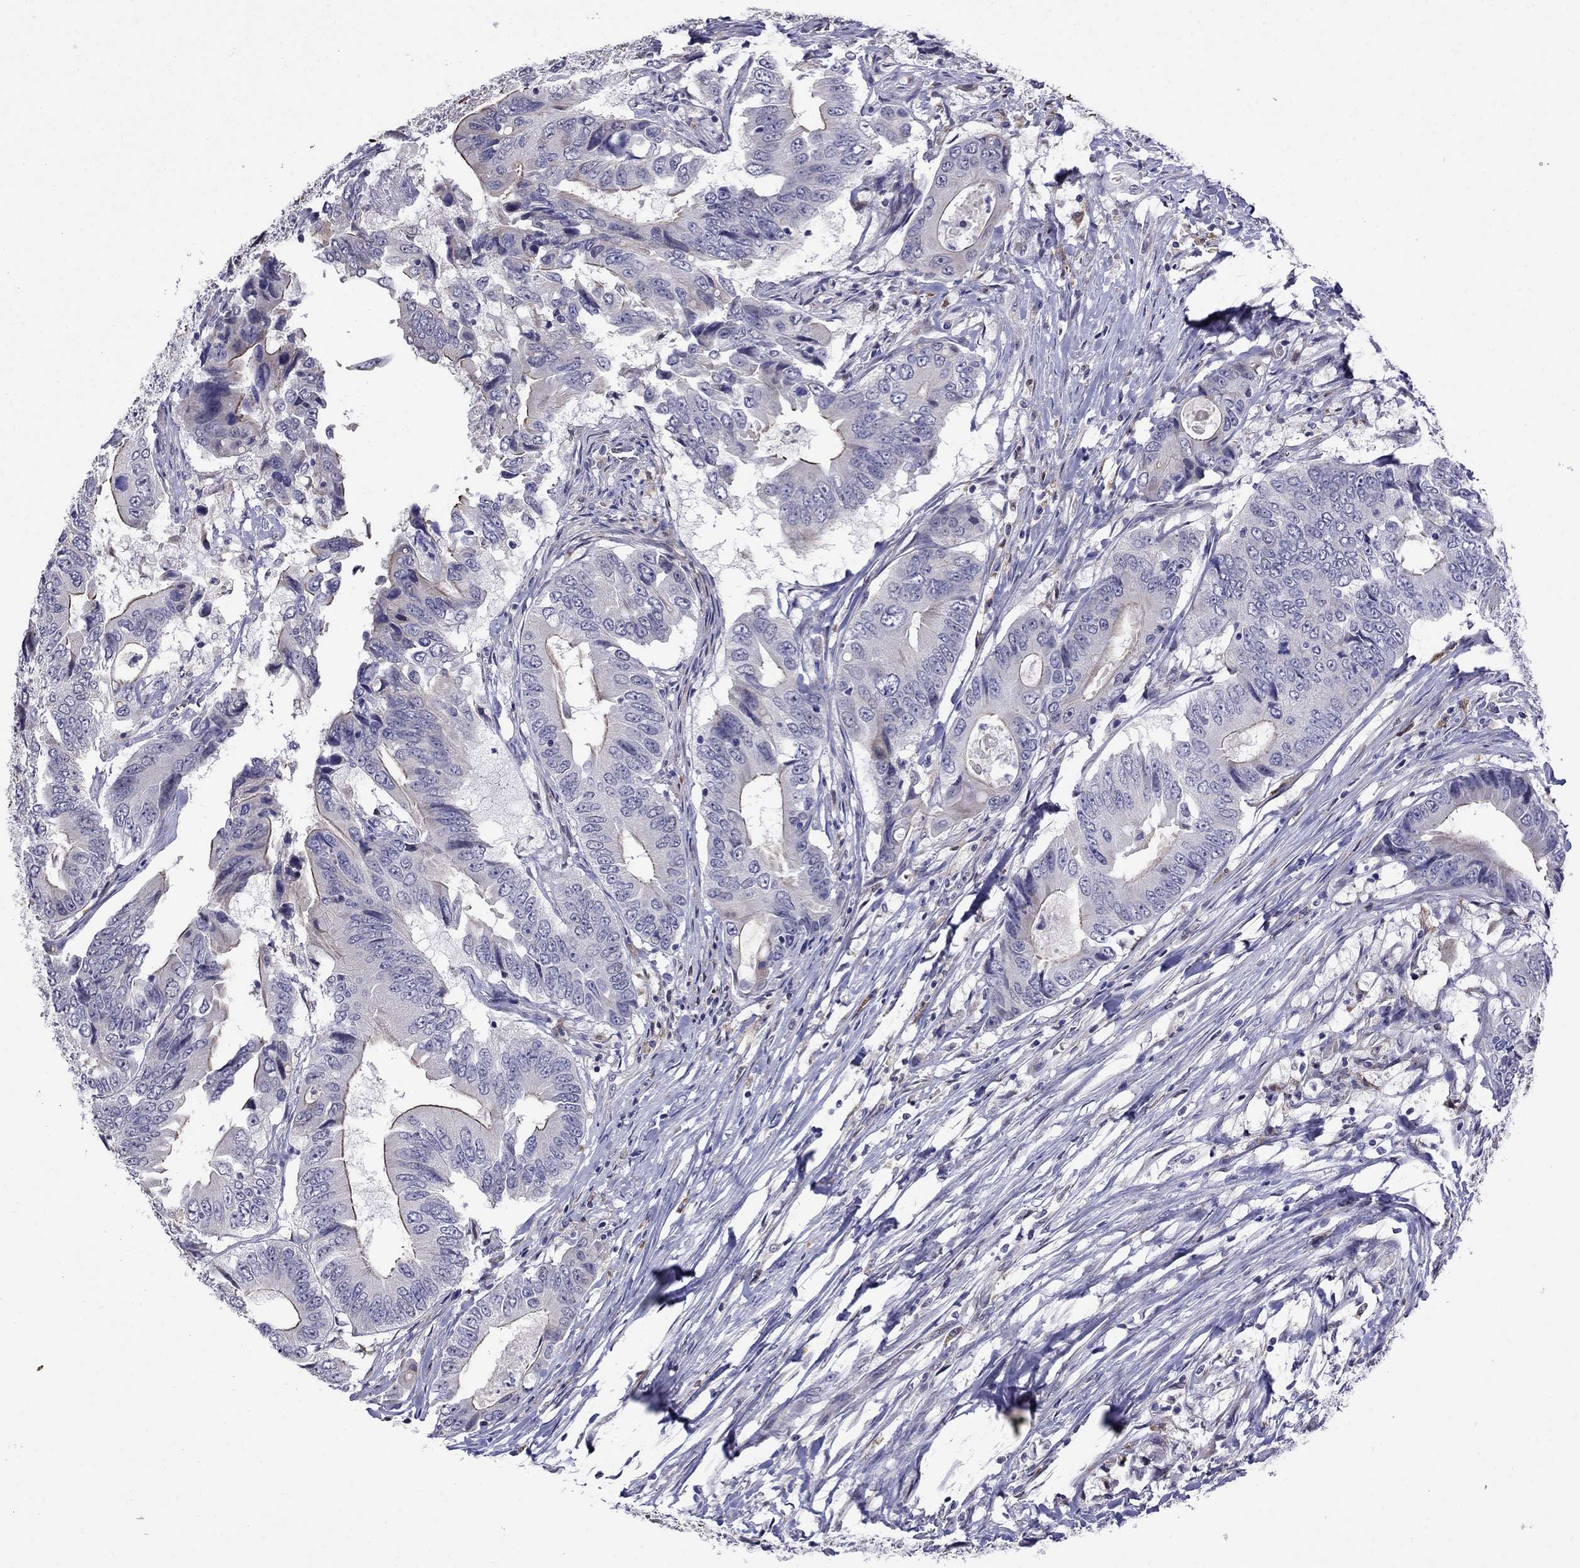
{"staining": {"intensity": "moderate", "quantity": "<25%", "location": "cytoplasmic/membranous"}, "tissue": "colorectal cancer", "cell_type": "Tumor cells", "image_type": "cancer", "snomed": [{"axis": "morphology", "description": "Adenocarcinoma, NOS"}, {"axis": "topography", "description": "Colon"}], "caption": "Tumor cells reveal moderate cytoplasmic/membranous staining in approximately <25% of cells in colorectal cancer (adenocarcinoma). The staining was performed using DAB, with brown indicating positive protein expression. Nuclei are stained blue with hematoxylin.", "gene": "ADAM28", "patient": {"sex": "female", "age": 90}}